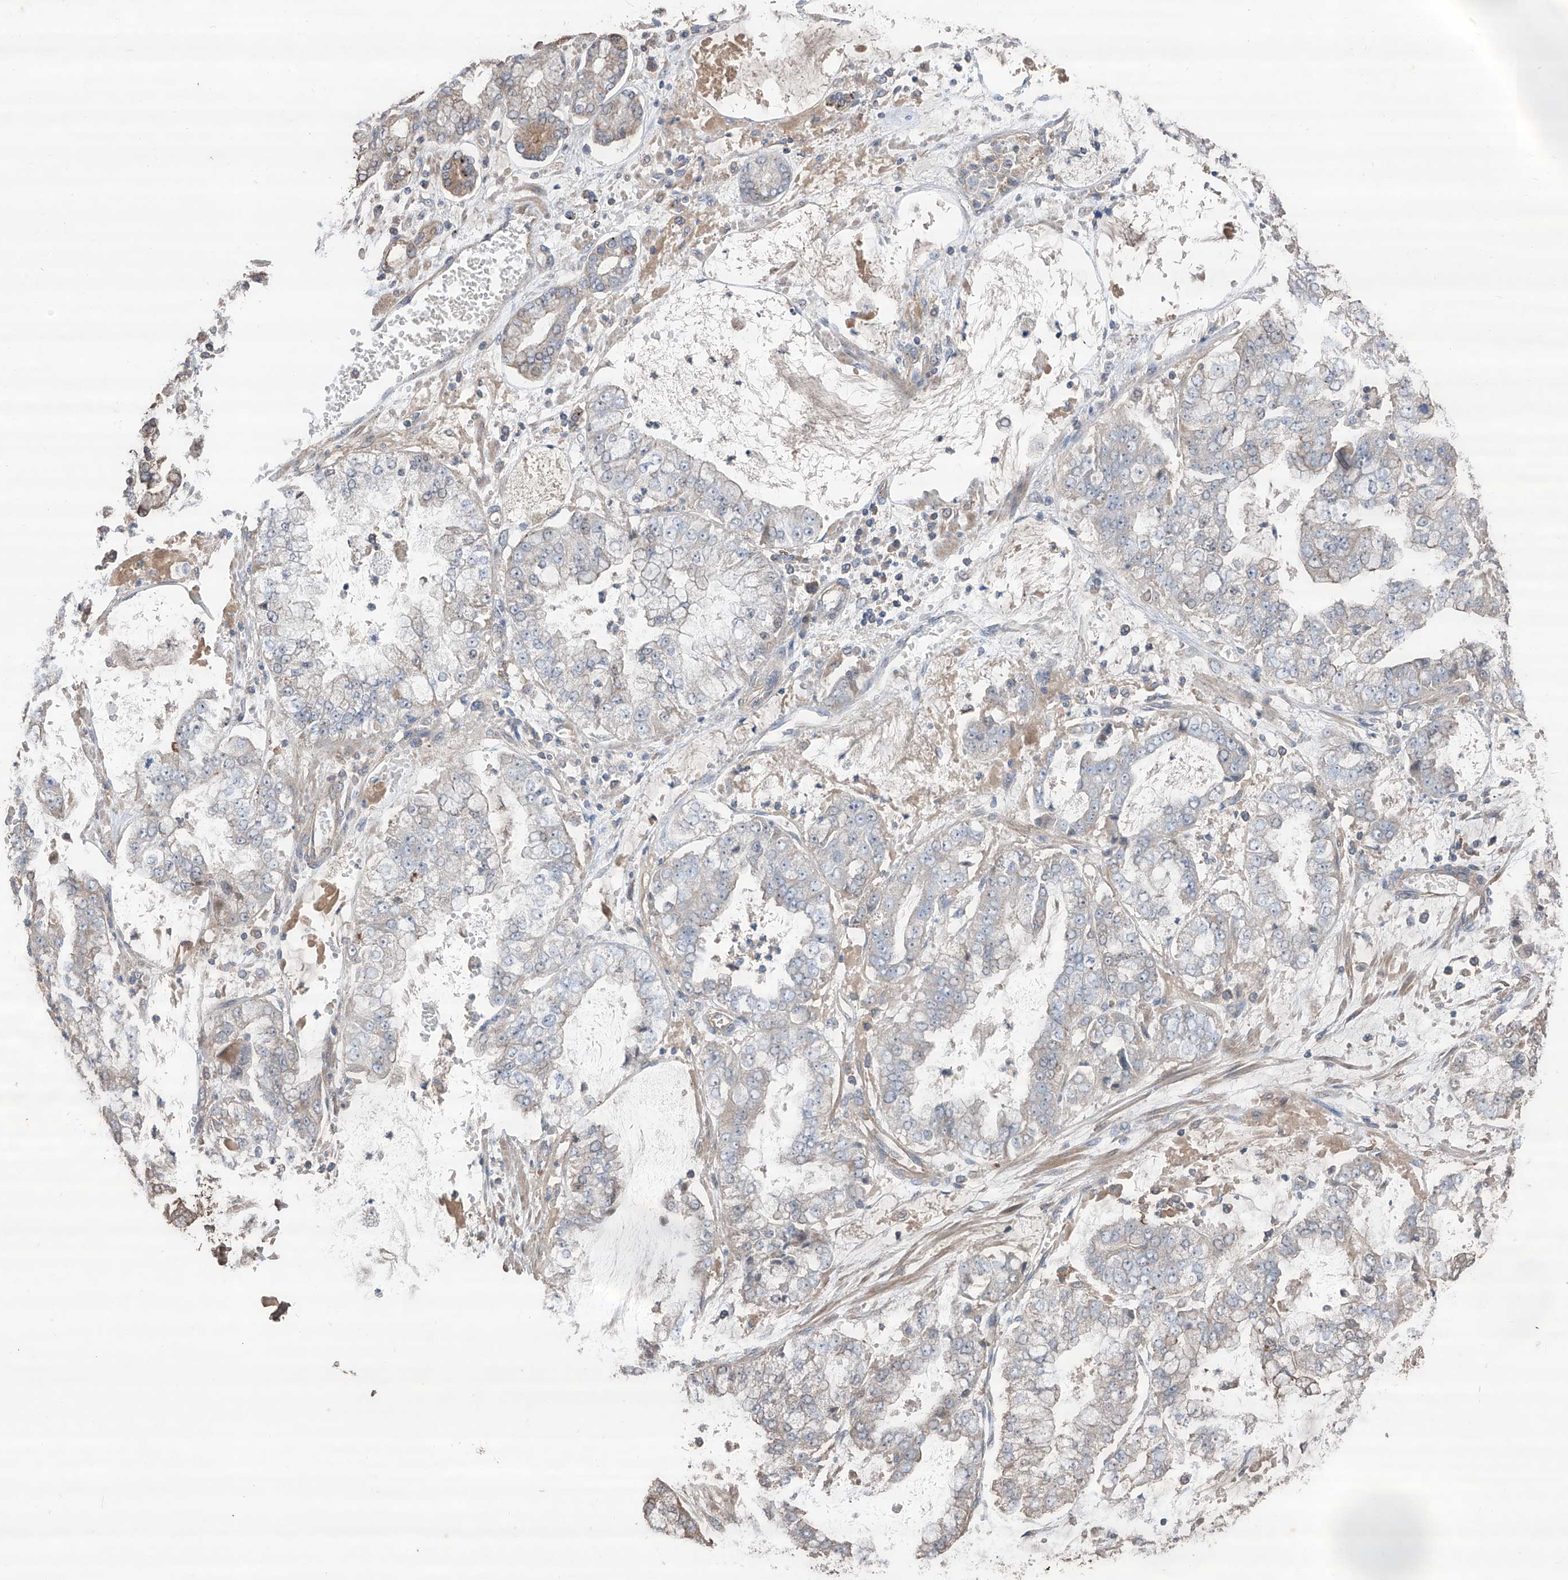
{"staining": {"intensity": "weak", "quantity": "<25%", "location": "cytoplasmic/membranous"}, "tissue": "stomach cancer", "cell_type": "Tumor cells", "image_type": "cancer", "snomed": [{"axis": "morphology", "description": "Adenocarcinoma, NOS"}, {"axis": "topography", "description": "Stomach"}], "caption": "Immunohistochemical staining of stomach cancer (adenocarcinoma) reveals no significant positivity in tumor cells.", "gene": "EDN1", "patient": {"sex": "male", "age": 76}}